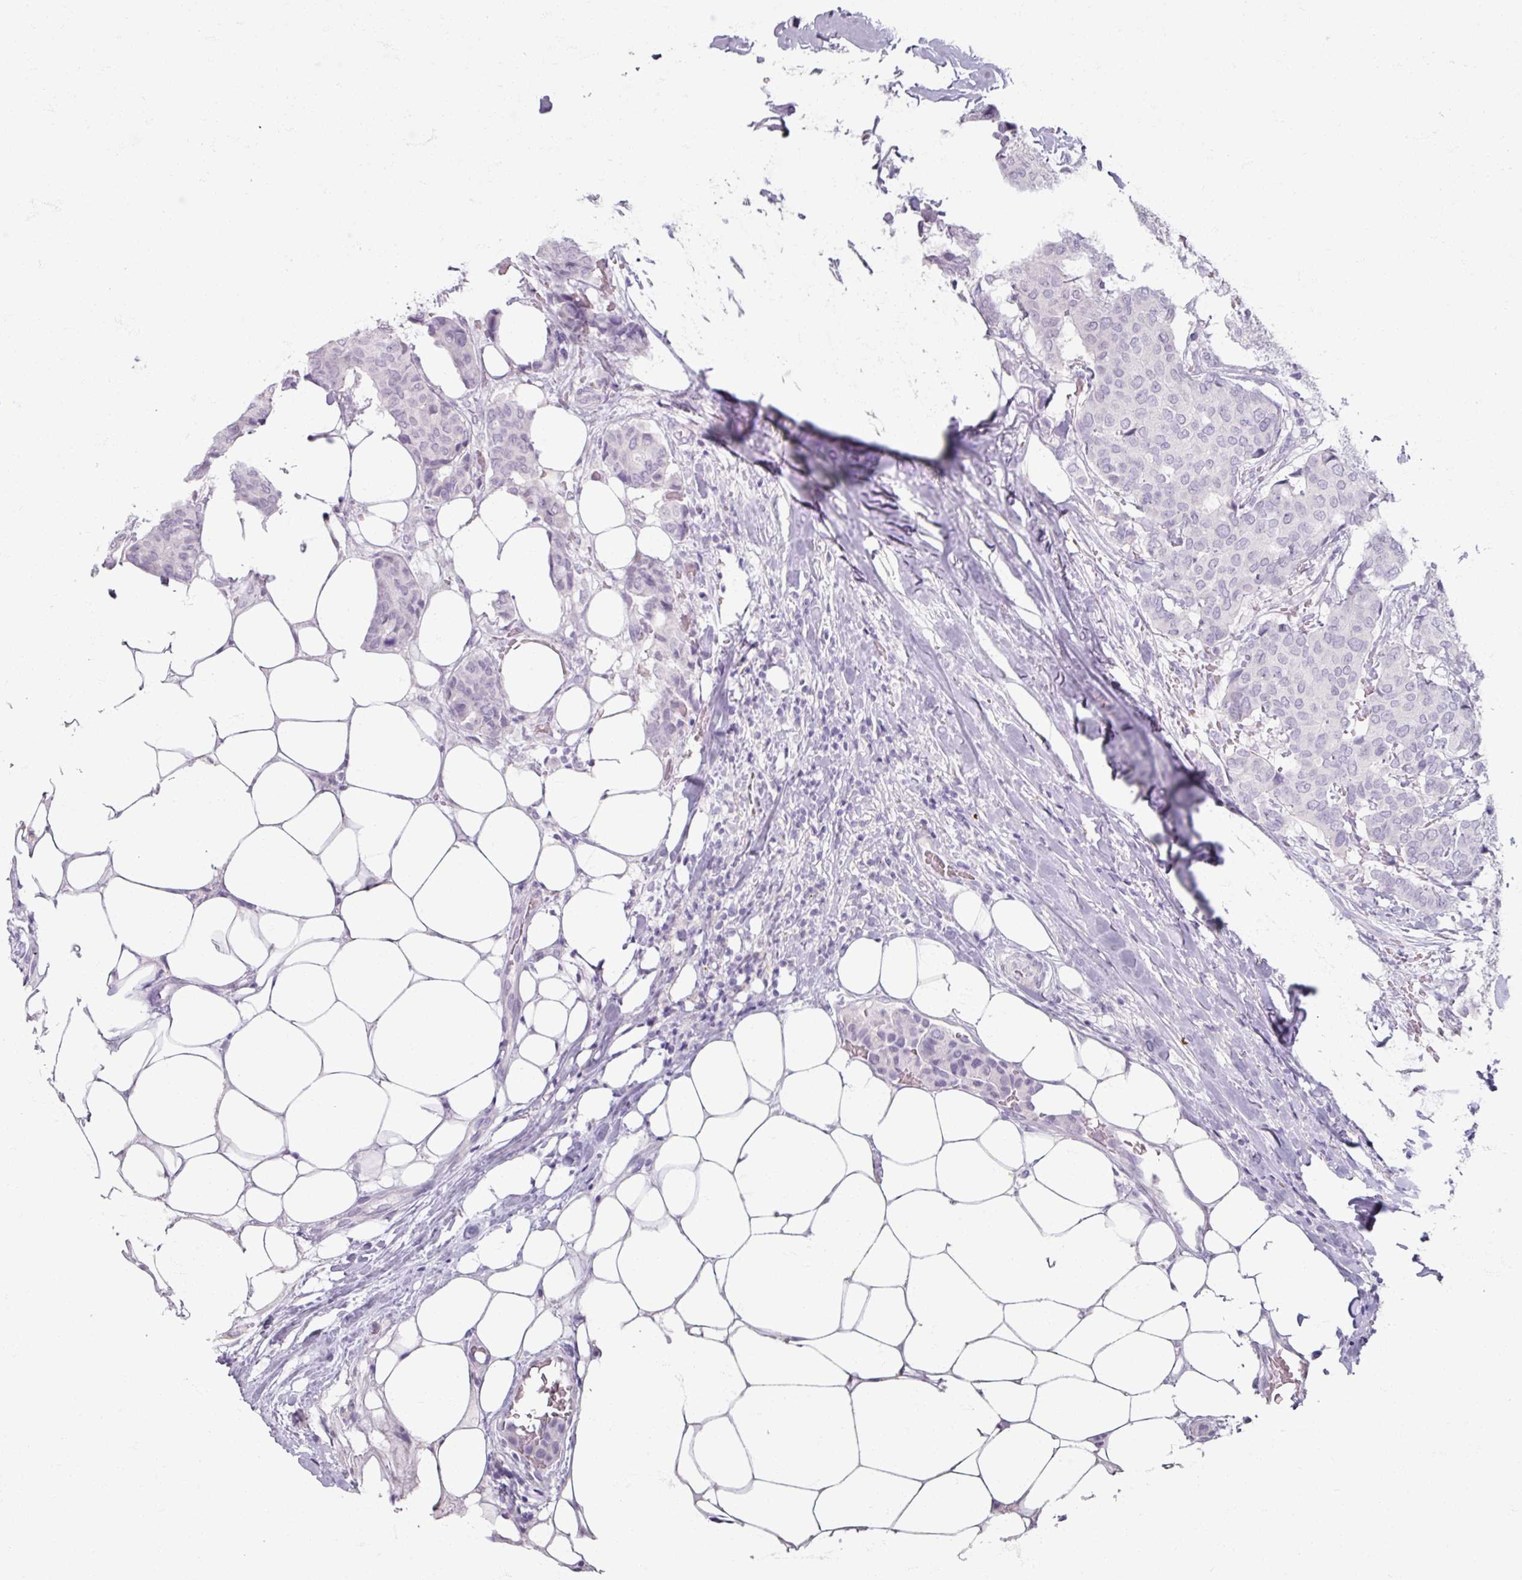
{"staining": {"intensity": "negative", "quantity": "none", "location": "none"}, "tissue": "breast cancer", "cell_type": "Tumor cells", "image_type": "cancer", "snomed": [{"axis": "morphology", "description": "Duct carcinoma"}, {"axis": "topography", "description": "Breast"}], "caption": "This micrograph is of breast cancer (invasive ductal carcinoma) stained with immunohistochemistry (IHC) to label a protein in brown with the nuclei are counter-stained blue. There is no staining in tumor cells. (DAB immunohistochemistry (IHC) with hematoxylin counter stain).", "gene": "TG", "patient": {"sex": "female", "age": 75}}